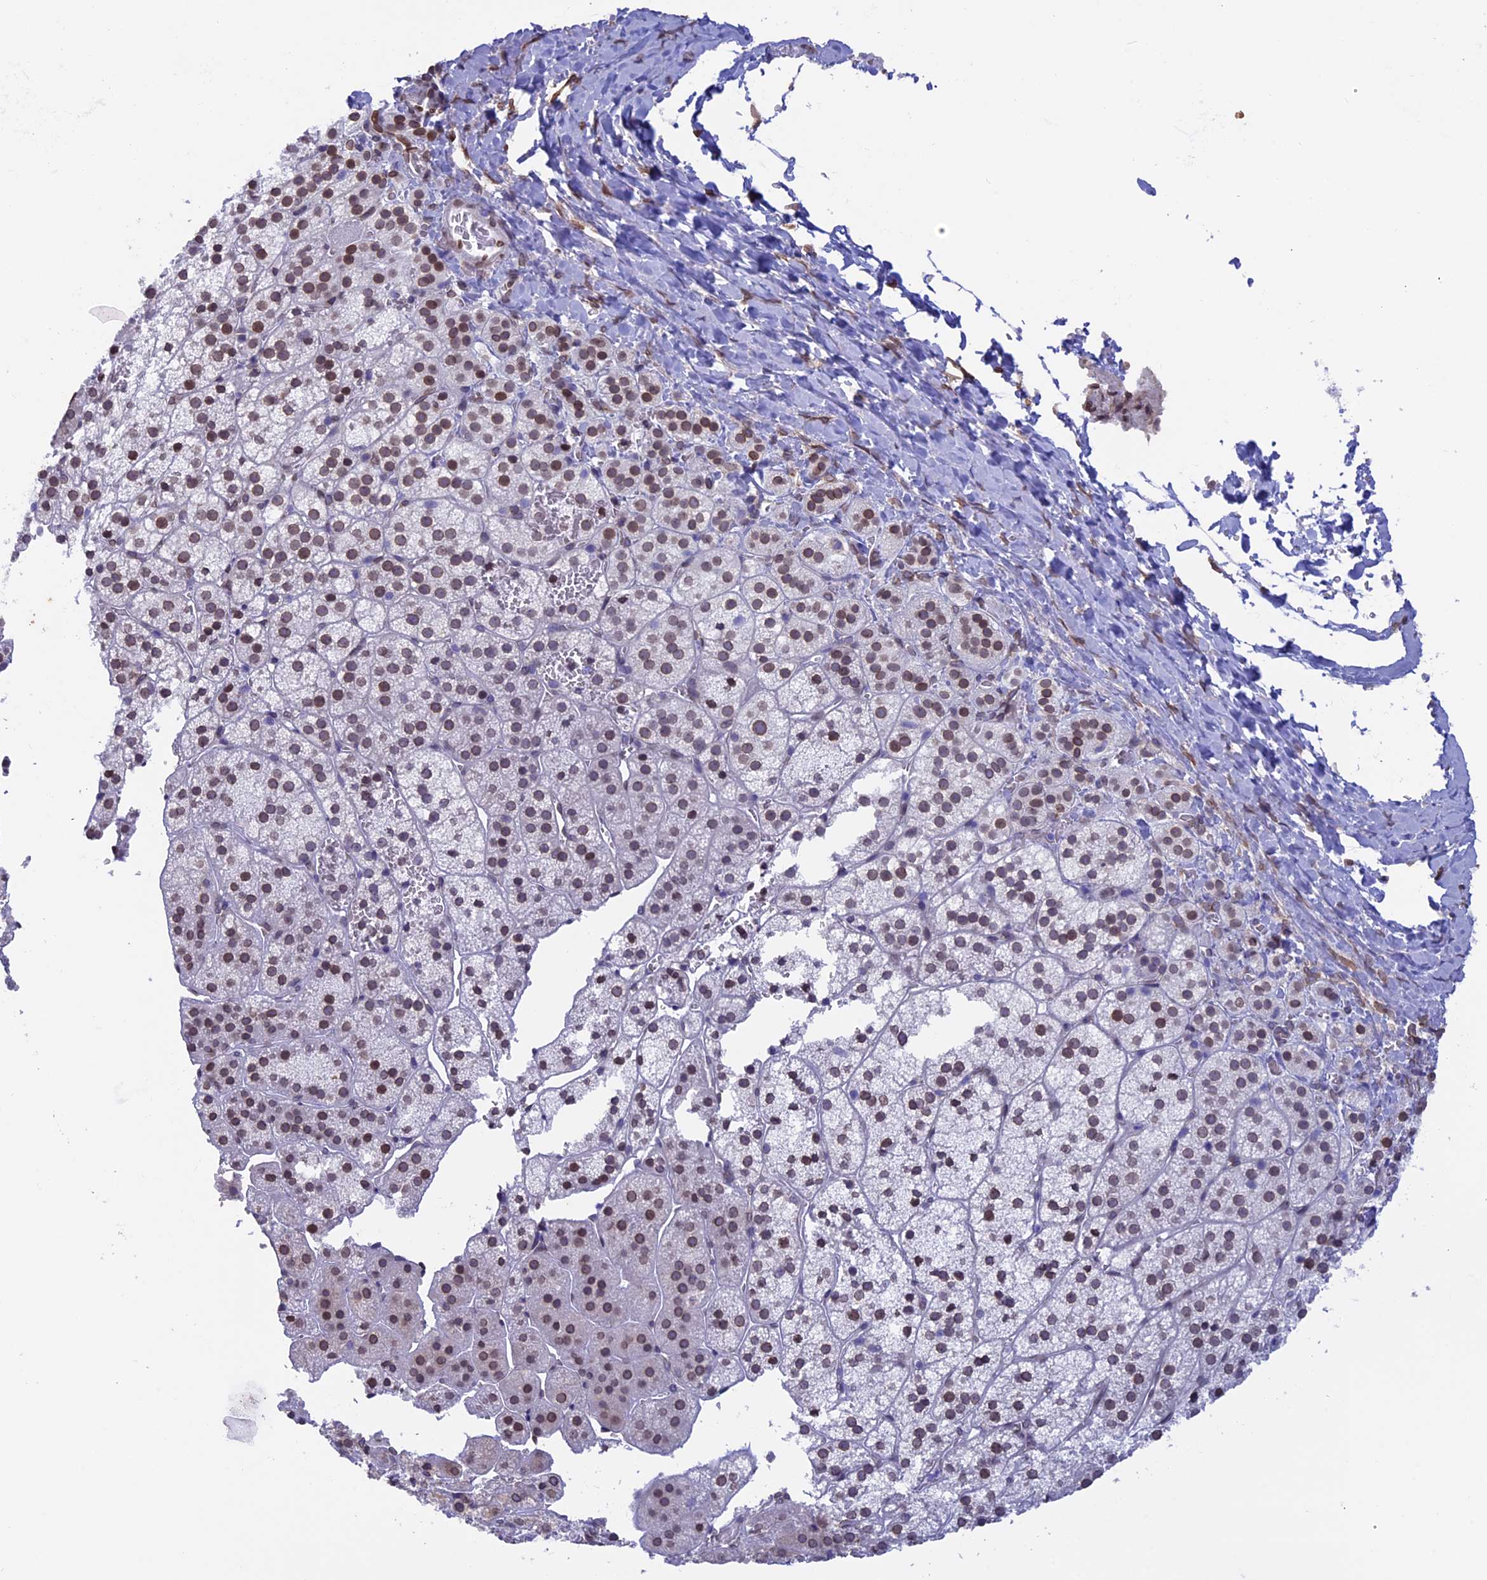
{"staining": {"intensity": "weak", "quantity": "25%-75%", "location": "cytoplasmic/membranous,nuclear"}, "tissue": "adrenal gland", "cell_type": "Glandular cells", "image_type": "normal", "snomed": [{"axis": "morphology", "description": "Normal tissue, NOS"}, {"axis": "topography", "description": "Adrenal gland"}], "caption": "Unremarkable adrenal gland reveals weak cytoplasmic/membranous,nuclear positivity in approximately 25%-75% of glandular cells, visualized by immunohistochemistry. The staining was performed using DAB, with brown indicating positive protein expression. Nuclei are stained blue with hematoxylin.", "gene": "TMPRSS7", "patient": {"sex": "female", "age": 44}}